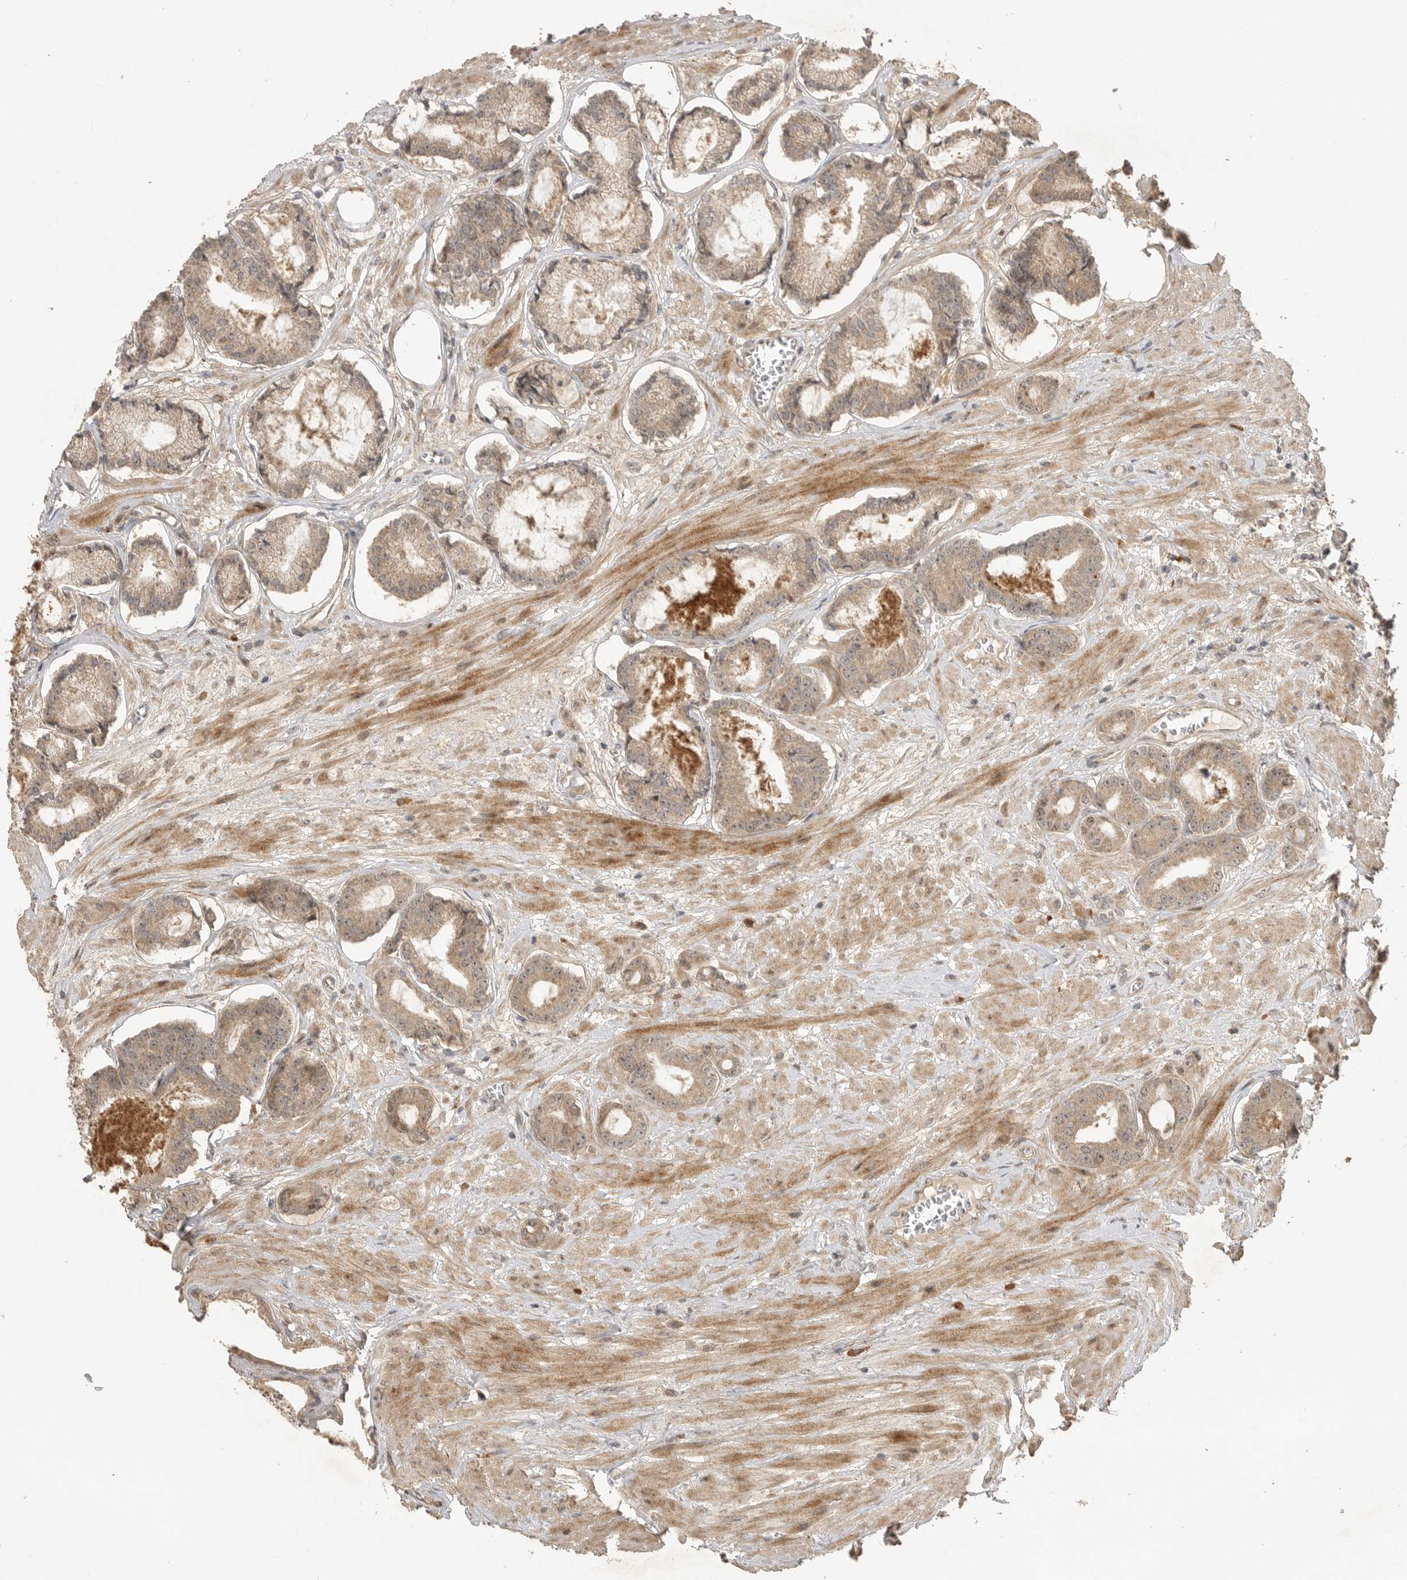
{"staining": {"intensity": "weak", "quantity": ">75%", "location": "cytoplasmic/membranous"}, "tissue": "prostate cancer", "cell_type": "Tumor cells", "image_type": "cancer", "snomed": [{"axis": "morphology", "description": "Adenocarcinoma, Low grade"}, {"axis": "topography", "description": "Prostate"}], "caption": "Immunohistochemical staining of human prostate cancer (adenocarcinoma (low-grade)) displays low levels of weak cytoplasmic/membranous protein positivity in about >75% of tumor cells. (Brightfield microscopy of DAB IHC at high magnification).", "gene": "BOC", "patient": {"sex": "male", "age": 60}}